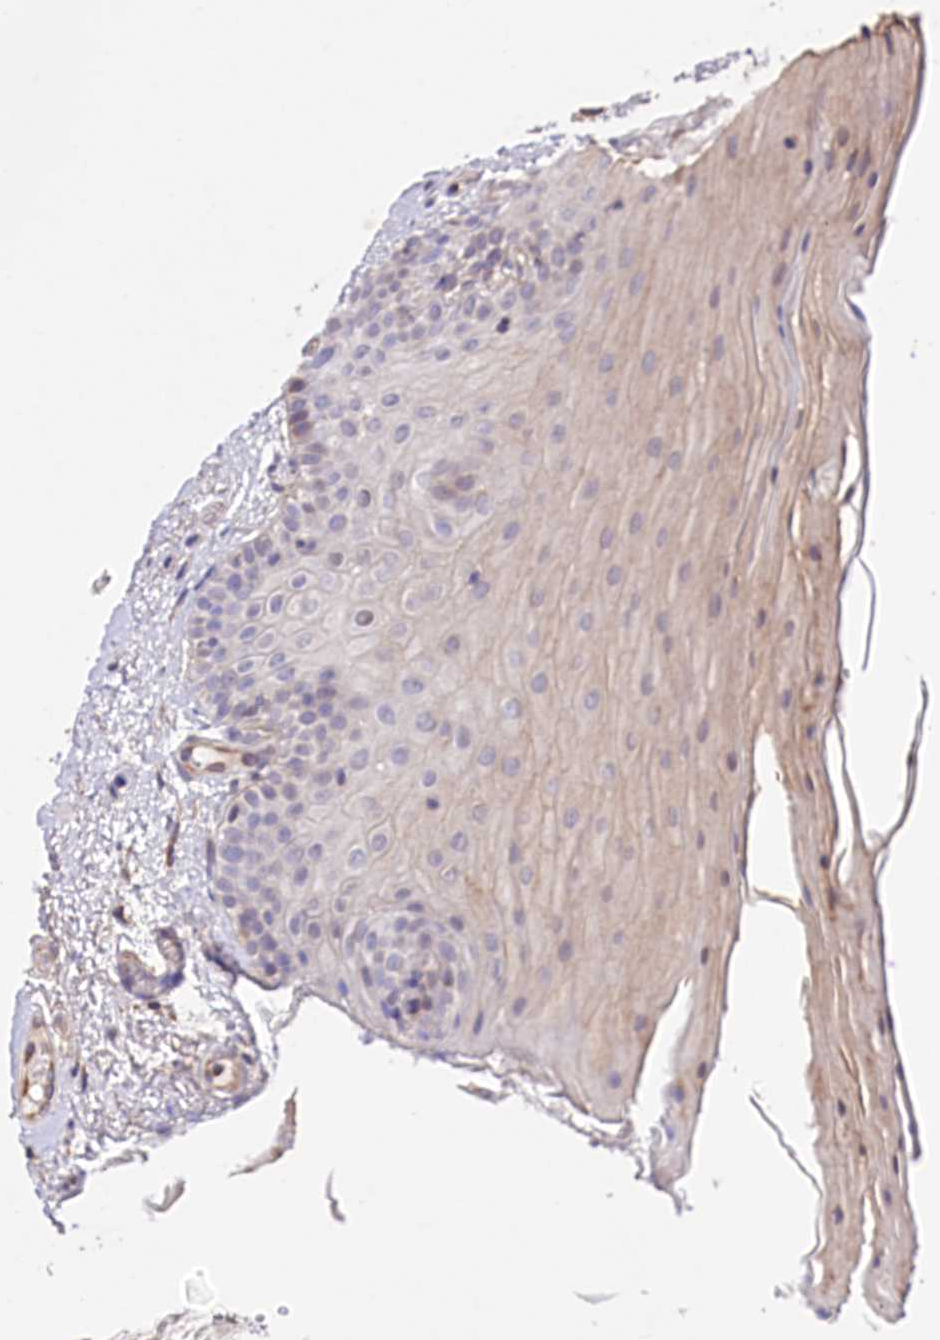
{"staining": {"intensity": "moderate", "quantity": "<25%", "location": "cytoplasmic/membranous,nuclear"}, "tissue": "oral mucosa", "cell_type": "Squamous epithelial cells", "image_type": "normal", "snomed": [{"axis": "morphology", "description": "Normal tissue, NOS"}, {"axis": "topography", "description": "Oral tissue"}], "caption": "Immunohistochemical staining of normal human oral mucosa displays low levels of moderate cytoplasmic/membranous,nuclear expression in about <25% of squamous epithelial cells. The staining is performed using DAB (3,3'-diaminobenzidine) brown chromogen to label protein expression. The nuclei are counter-stained blue using hematoxylin.", "gene": "TNPO3", "patient": {"sex": "male", "age": 68}}